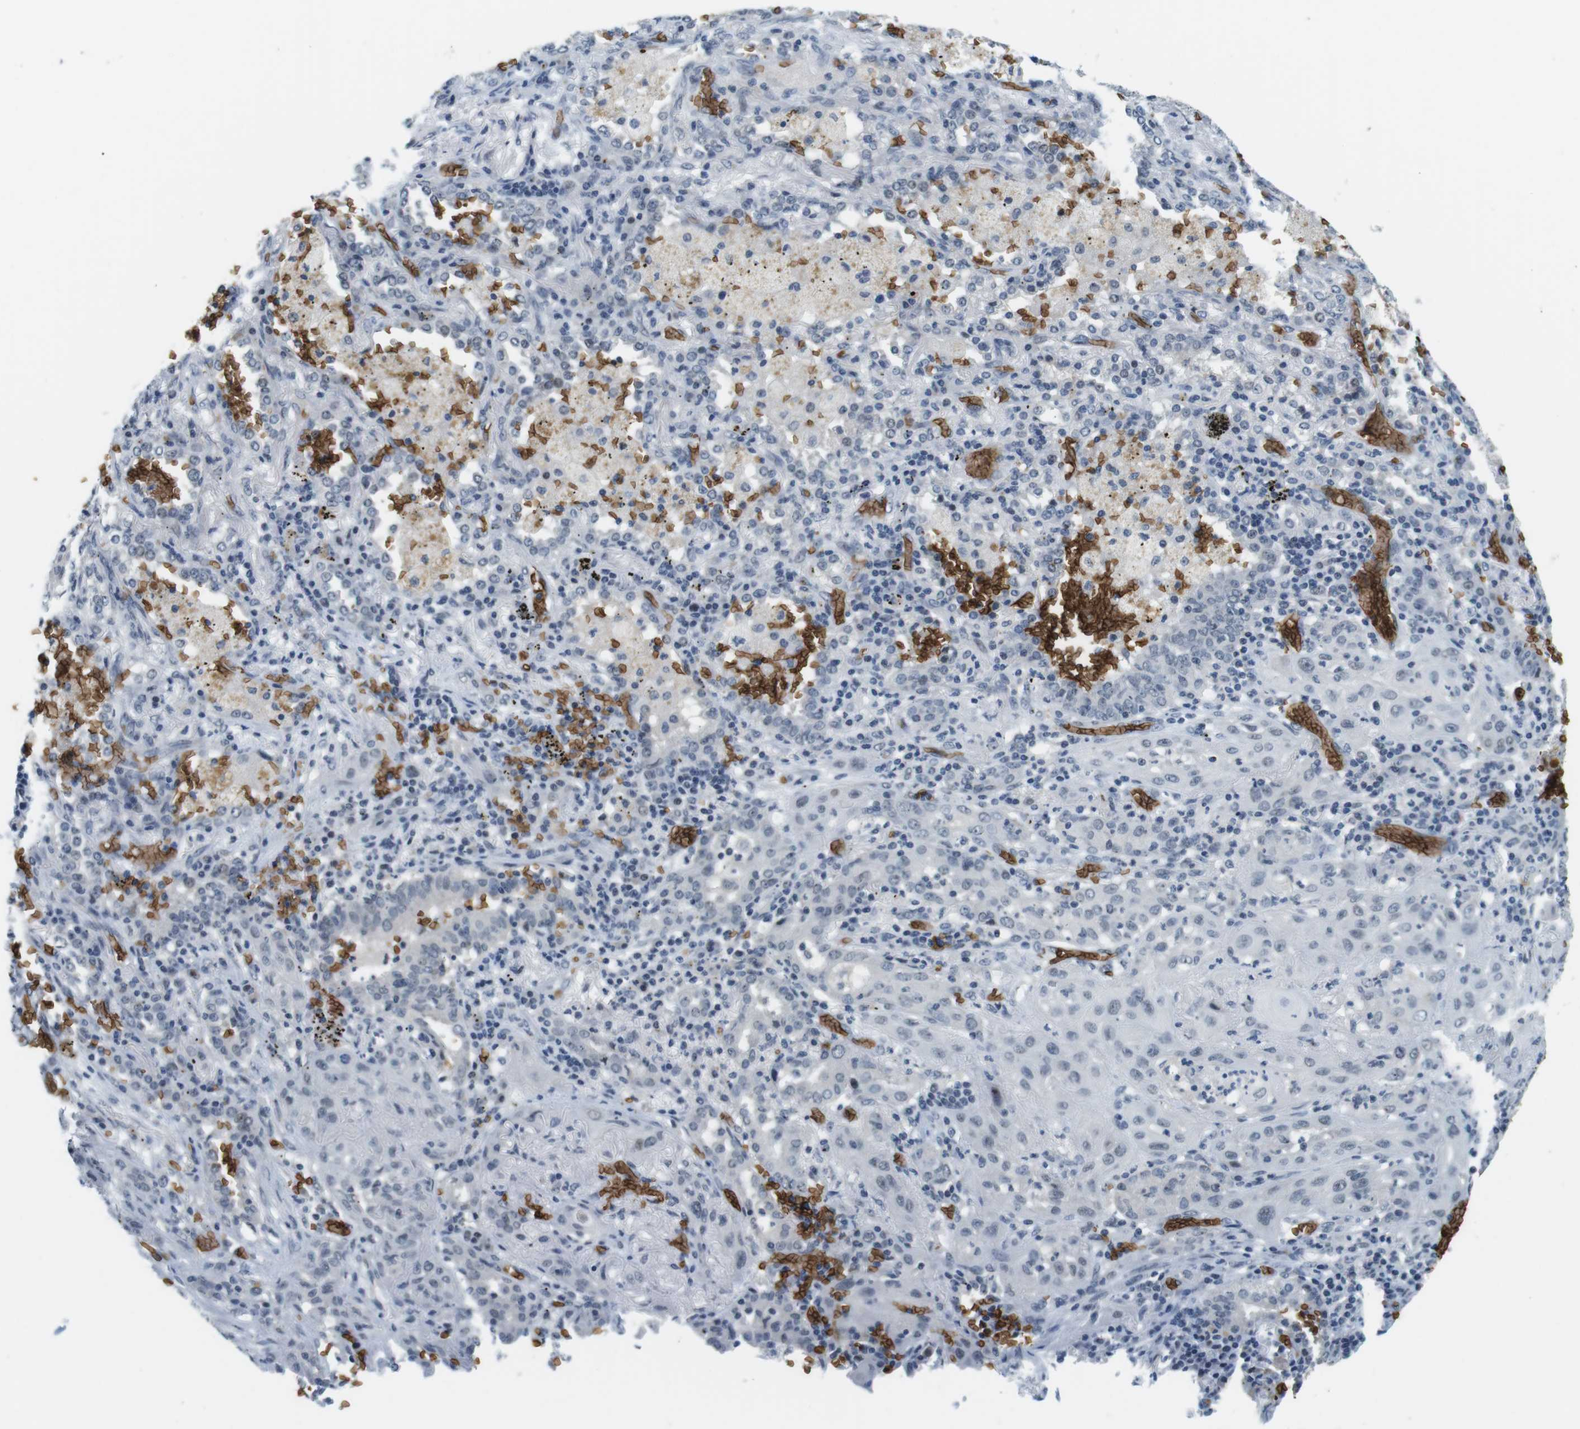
{"staining": {"intensity": "negative", "quantity": "none", "location": "none"}, "tissue": "lung cancer", "cell_type": "Tumor cells", "image_type": "cancer", "snomed": [{"axis": "morphology", "description": "Squamous cell carcinoma, NOS"}, {"axis": "topography", "description": "Lung"}], "caption": "High power microscopy micrograph of an immunohistochemistry (IHC) histopathology image of lung cancer, revealing no significant staining in tumor cells. (DAB (3,3'-diaminobenzidine) immunohistochemistry with hematoxylin counter stain).", "gene": "SLC4A1", "patient": {"sex": "female", "age": 47}}